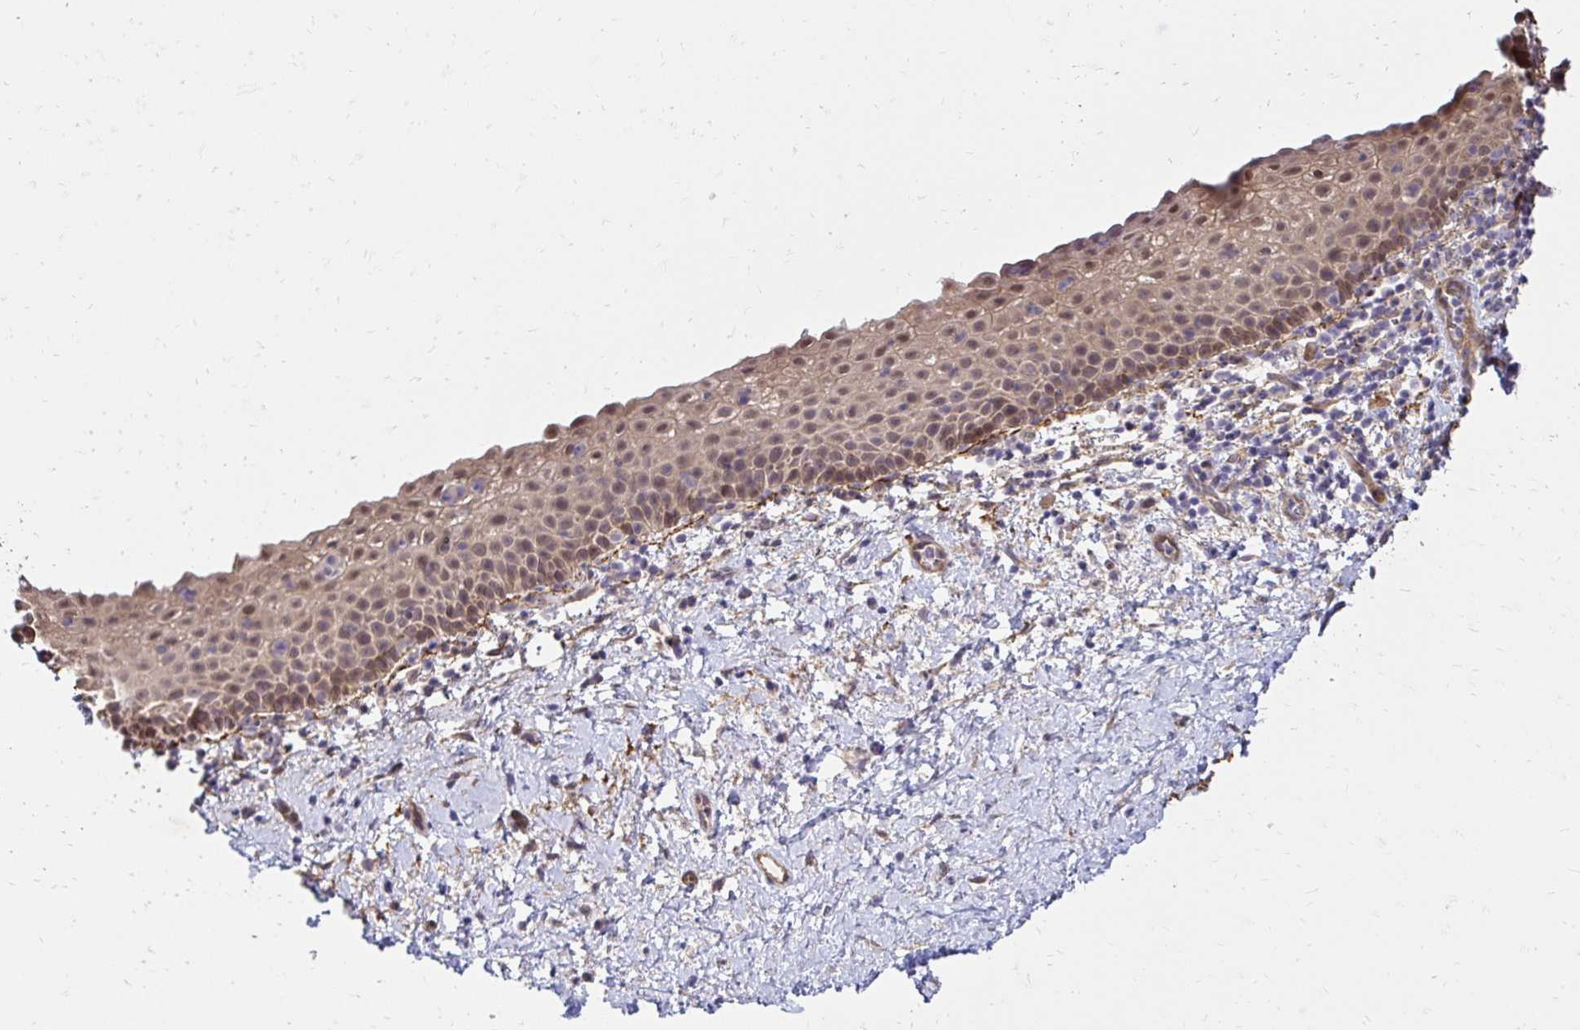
{"staining": {"intensity": "weak", "quantity": "25%-75%", "location": "nuclear"}, "tissue": "vagina", "cell_type": "Squamous epithelial cells", "image_type": "normal", "snomed": [{"axis": "morphology", "description": "Normal tissue, NOS"}, {"axis": "topography", "description": "Vagina"}], "caption": "The immunohistochemical stain highlights weak nuclear positivity in squamous epithelial cells of benign vagina. (Brightfield microscopy of DAB IHC at high magnification).", "gene": "YAP1", "patient": {"sex": "female", "age": 61}}